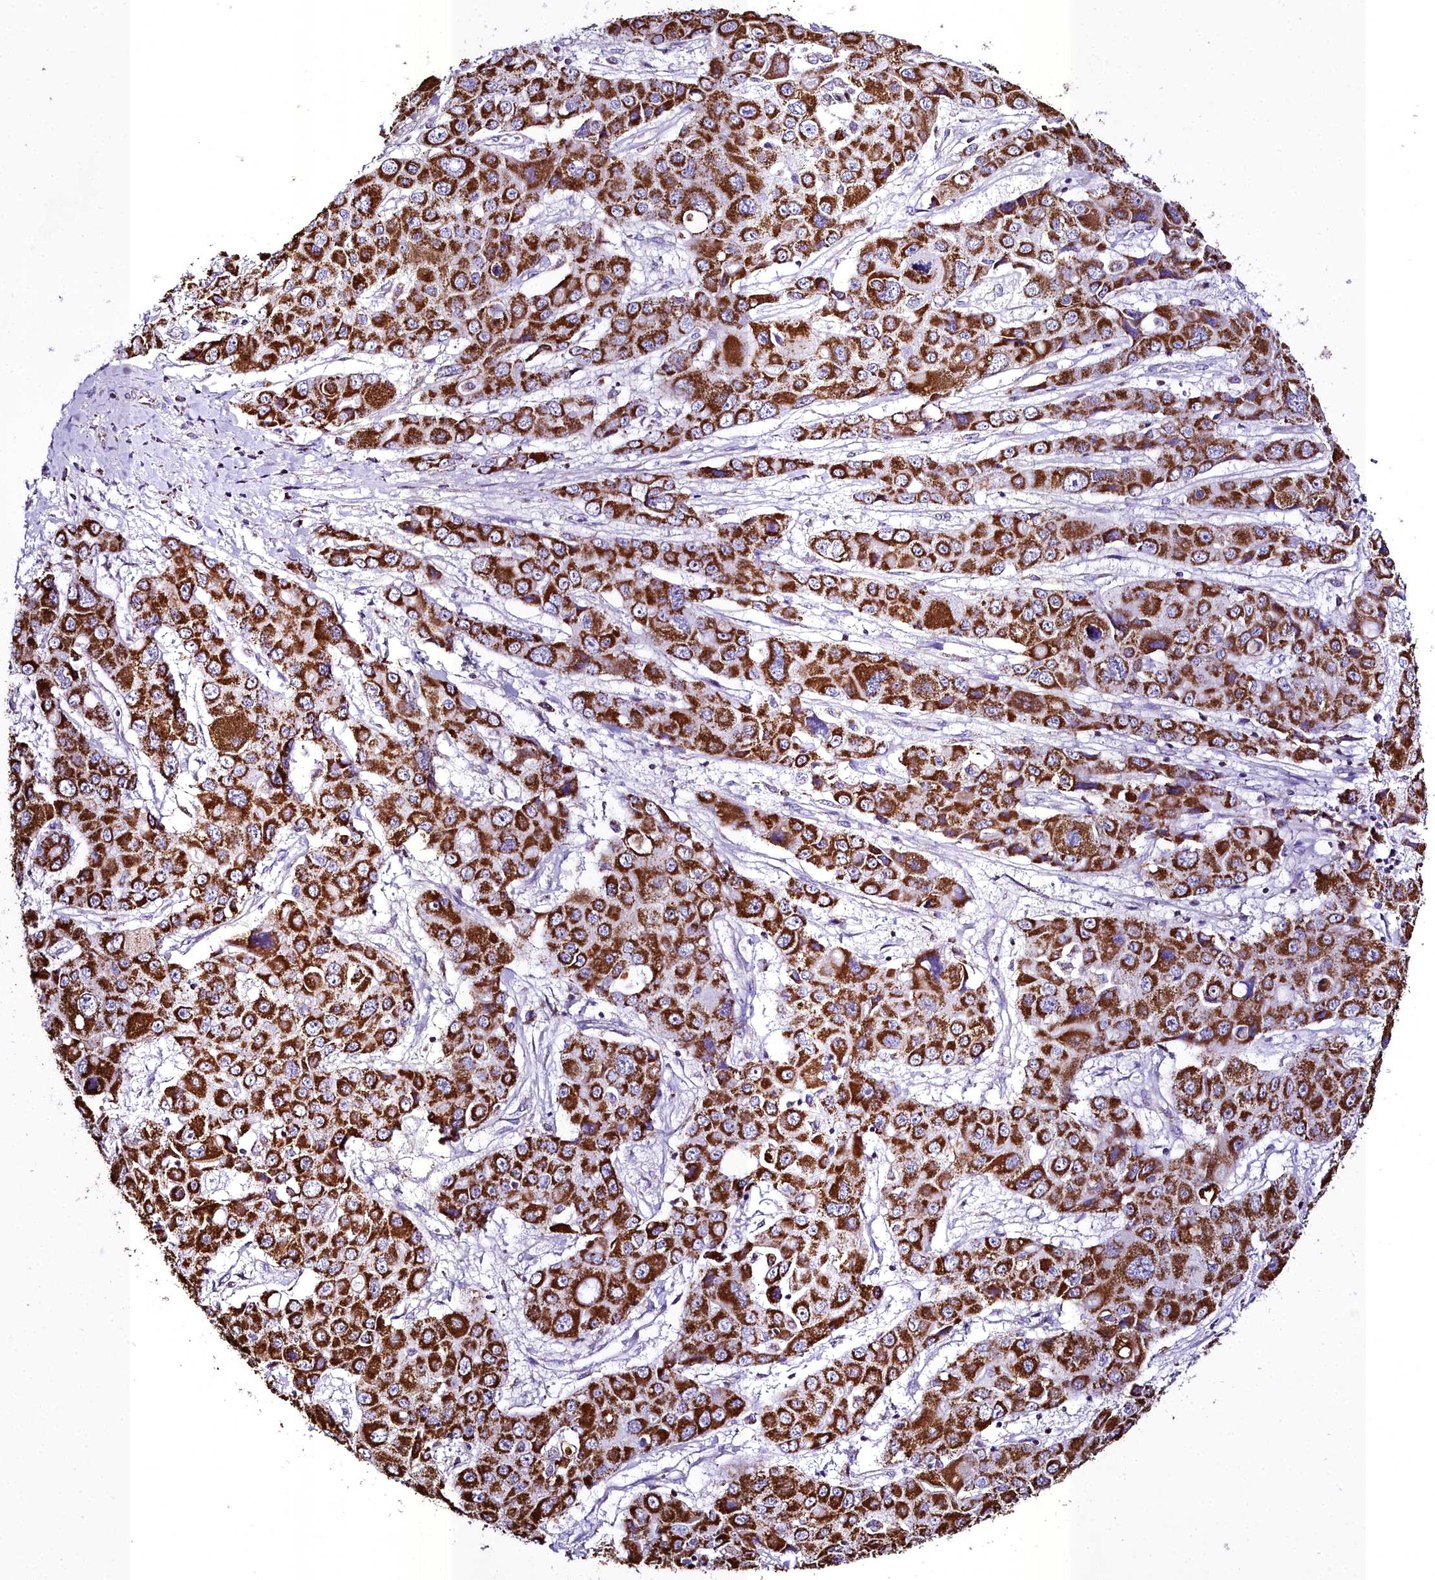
{"staining": {"intensity": "strong", "quantity": ">75%", "location": "cytoplasmic/membranous"}, "tissue": "liver cancer", "cell_type": "Tumor cells", "image_type": "cancer", "snomed": [{"axis": "morphology", "description": "Cholangiocarcinoma"}, {"axis": "topography", "description": "Liver"}], "caption": "Immunohistochemistry histopathology image of liver cholangiocarcinoma stained for a protein (brown), which exhibits high levels of strong cytoplasmic/membranous staining in approximately >75% of tumor cells.", "gene": "WDFY3", "patient": {"sex": "male", "age": 67}}